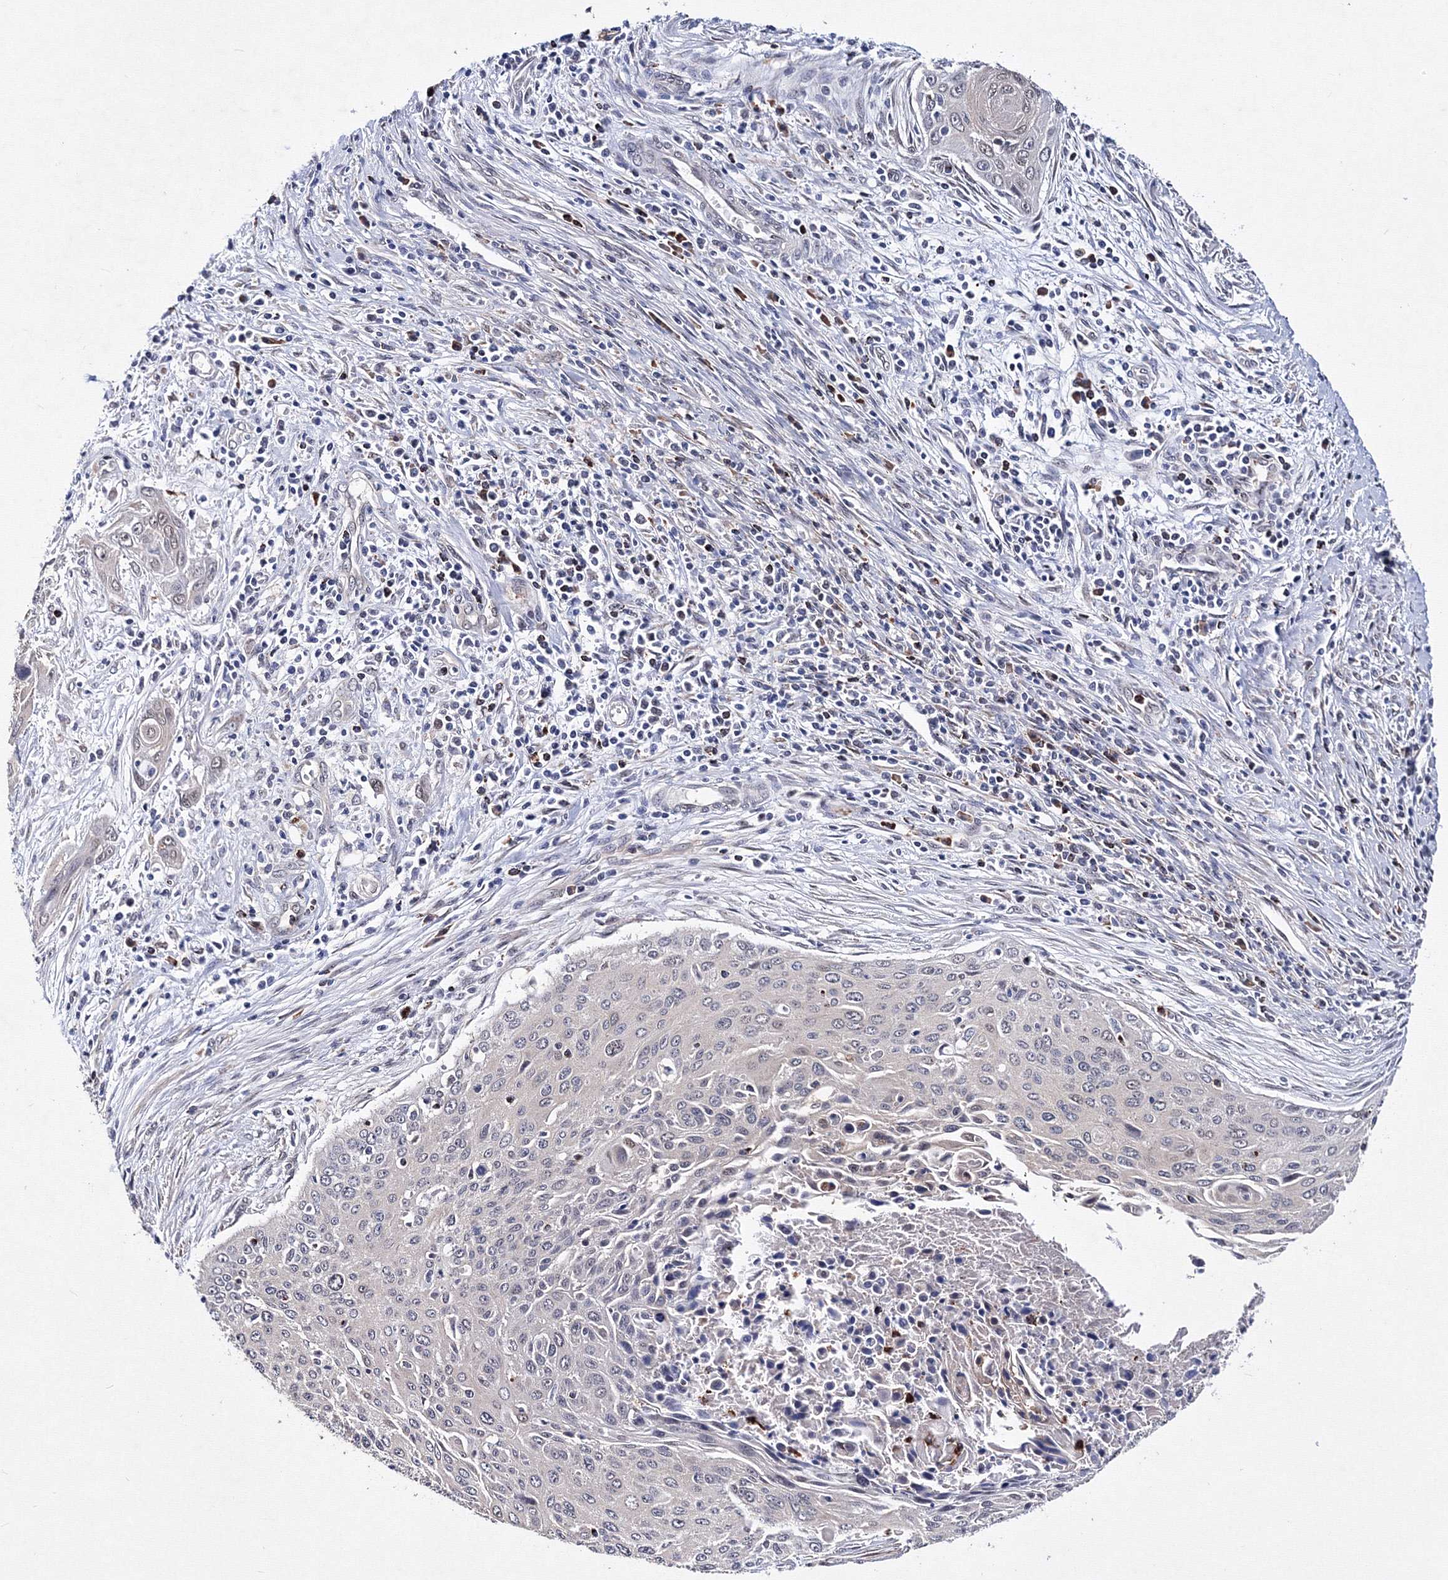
{"staining": {"intensity": "negative", "quantity": "none", "location": "none"}, "tissue": "cervical cancer", "cell_type": "Tumor cells", "image_type": "cancer", "snomed": [{"axis": "morphology", "description": "Squamous cell carcinoma, NOS"}, {"axis": "topography", "description": "Cervix"}], "caption": "The micrograph exhibits no significant staining in tumor cells of cervical cancer.", "gene": "PHYKPL", "patient": {"sex": "female", "age": 55}}